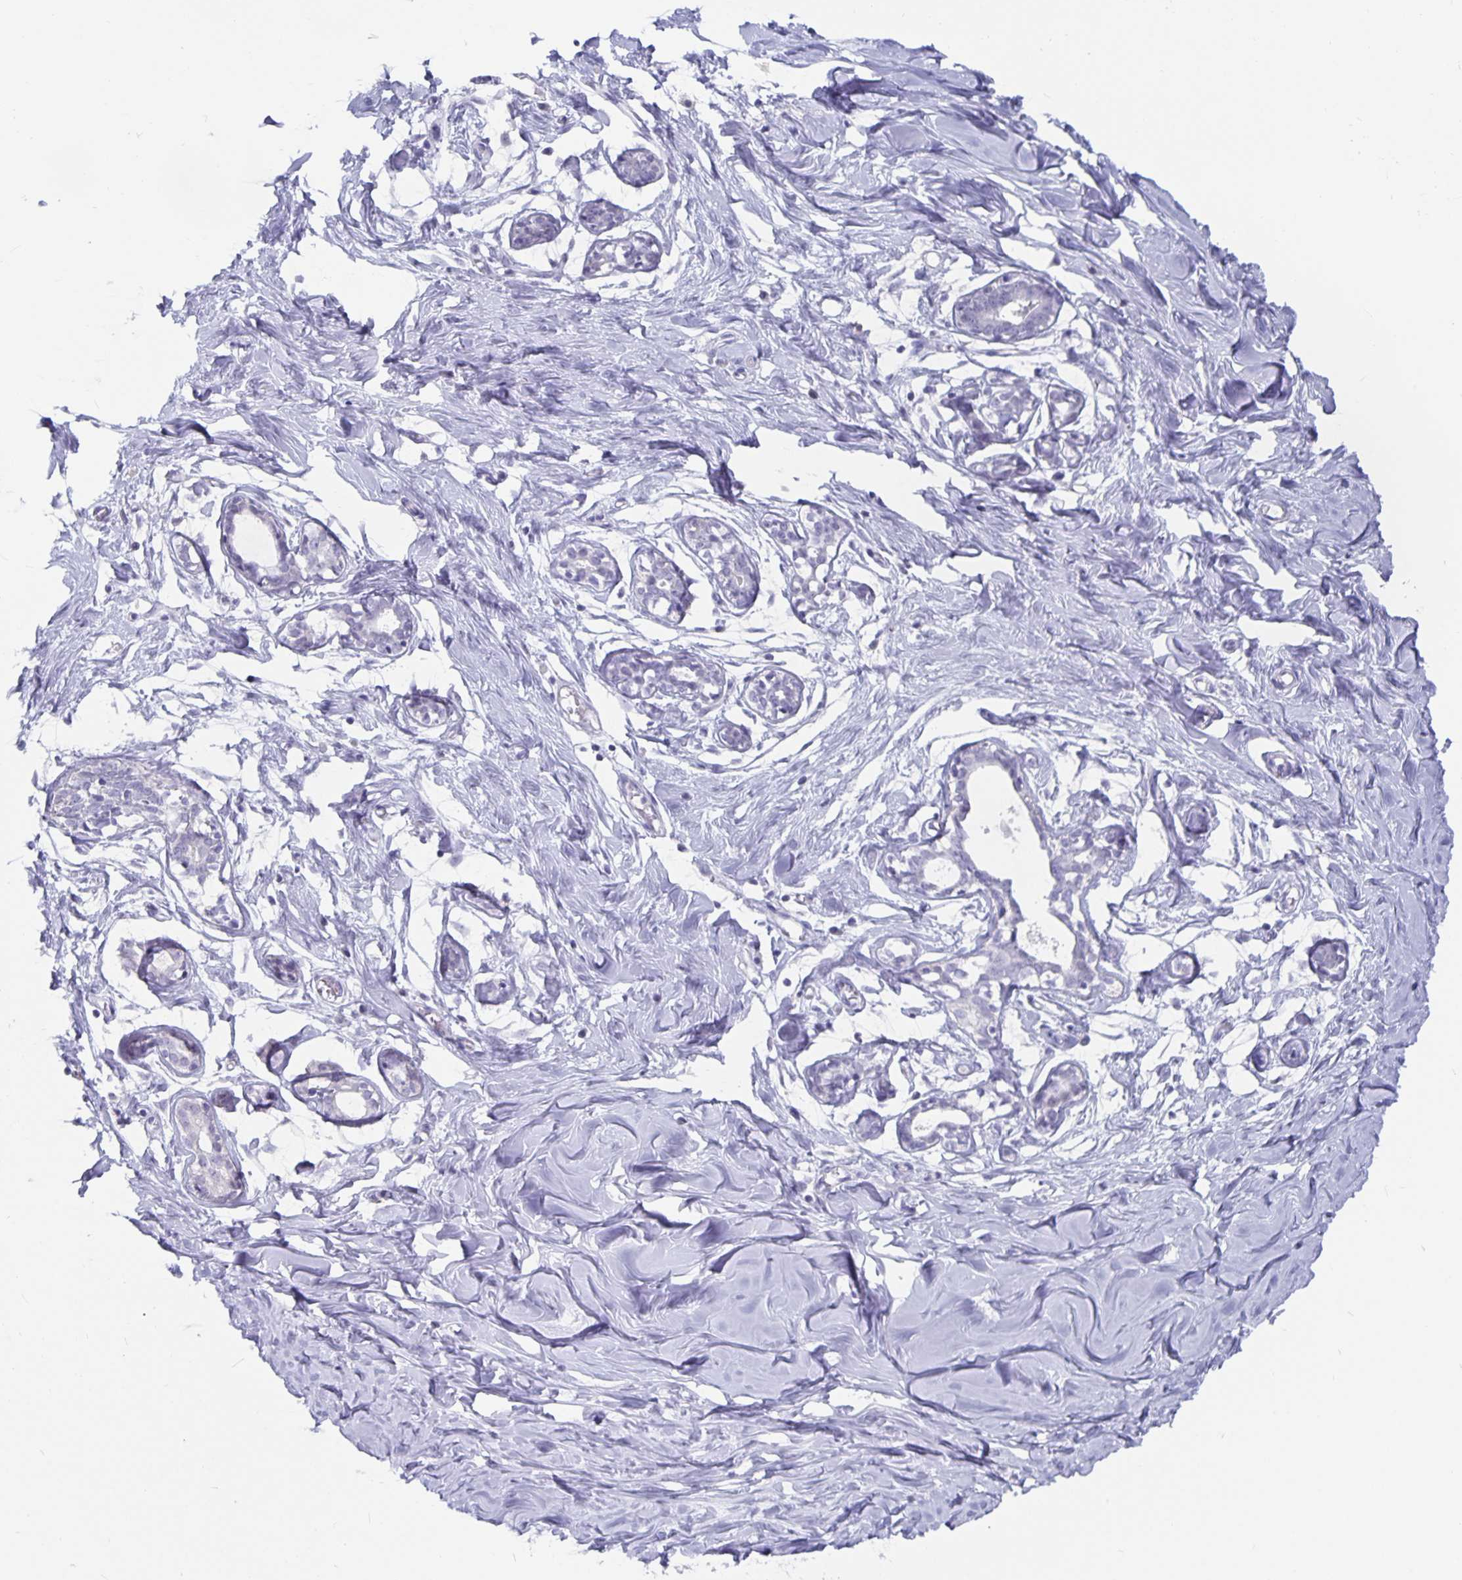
{"staining": {"intensity": "negative", "quantity": "none", "location": "none"}, "tissue": "breast", "cell_type": "Adipocytes", "image_type": "normal", "snomed": [{"axis": "morphology", "description": "Normal tissue, NOS"}, {"axis": "topography", "description": "Breast"}], "caption": "This is a micrograph of immunohistochemistry staining of unremarkable breast, which shows no positivity in adipocytes. (DAB (3,3'-diaminobenzidine) immunohistochemistry with hematoxylin counter stain).", "gene": "OLIG2", "patient": {"sex": "female", "age": 27}}